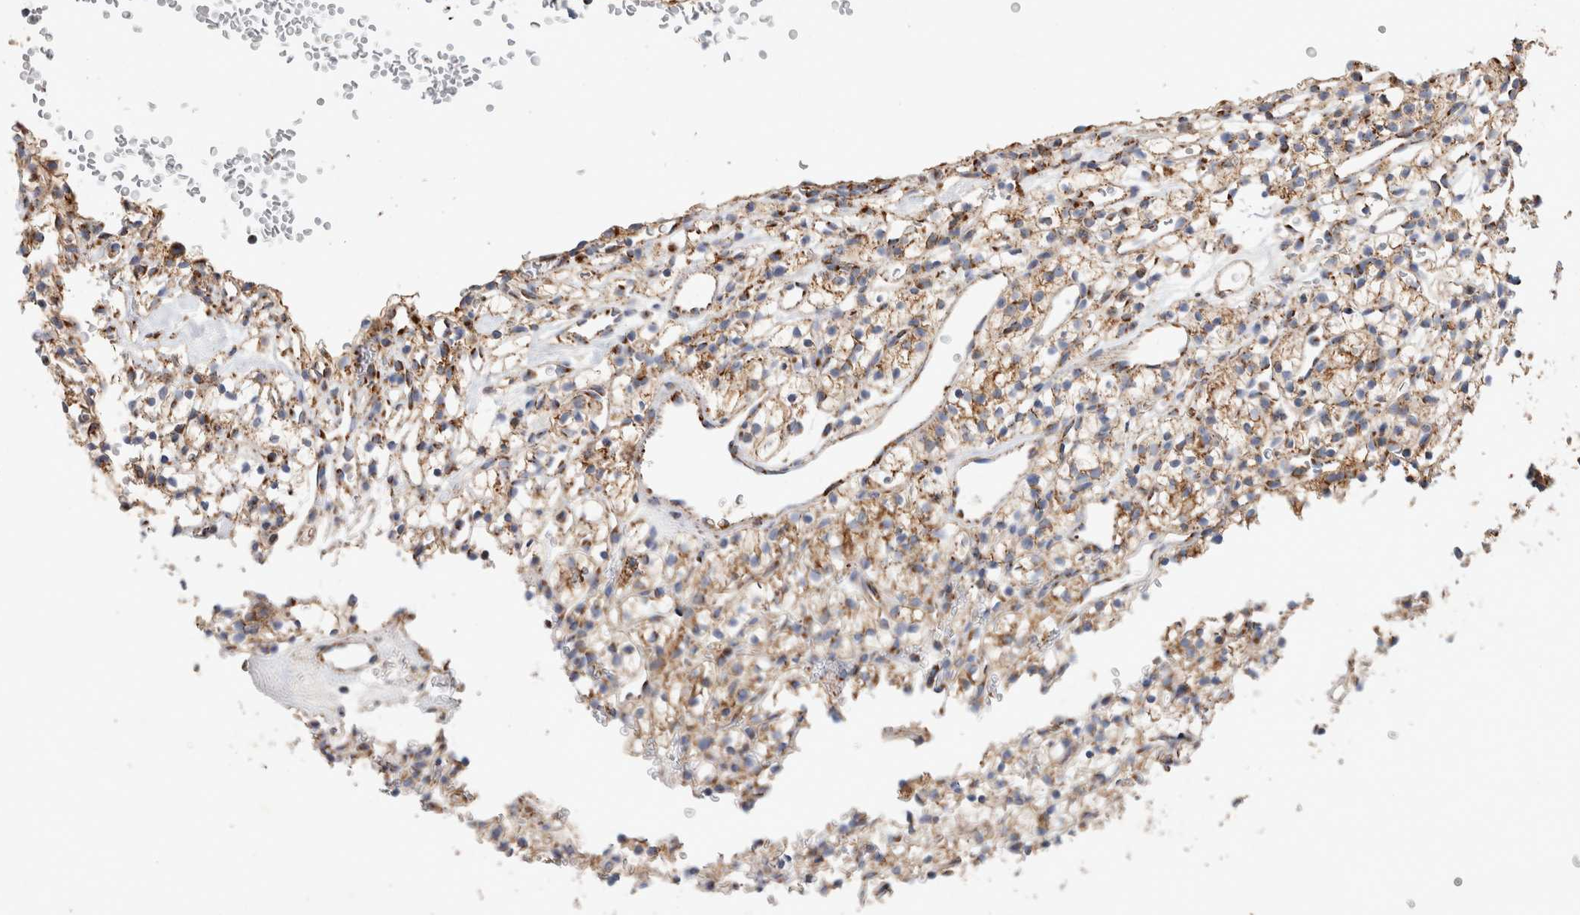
{"staining": {"intensity": "moderate", "quantity": ">75%", "location": "cytoplasmic/membranous"}, "tissue": "renal cancer", "cell_type": "Tumor cells", "image_type": "cancer", "snomed": [{"axis": "morphology", "description": "Adenocarcinoma, NOS"}, {"axis": "topography", "description": "Kidney"}], "caption": "Human renal cancer stained with a brown dye shows moderate cytoplasmic/membranous positive positivity in about >75% of tumor cells.", "gene": "IARS2", "patient": {"sex": "female", "age": 57}}